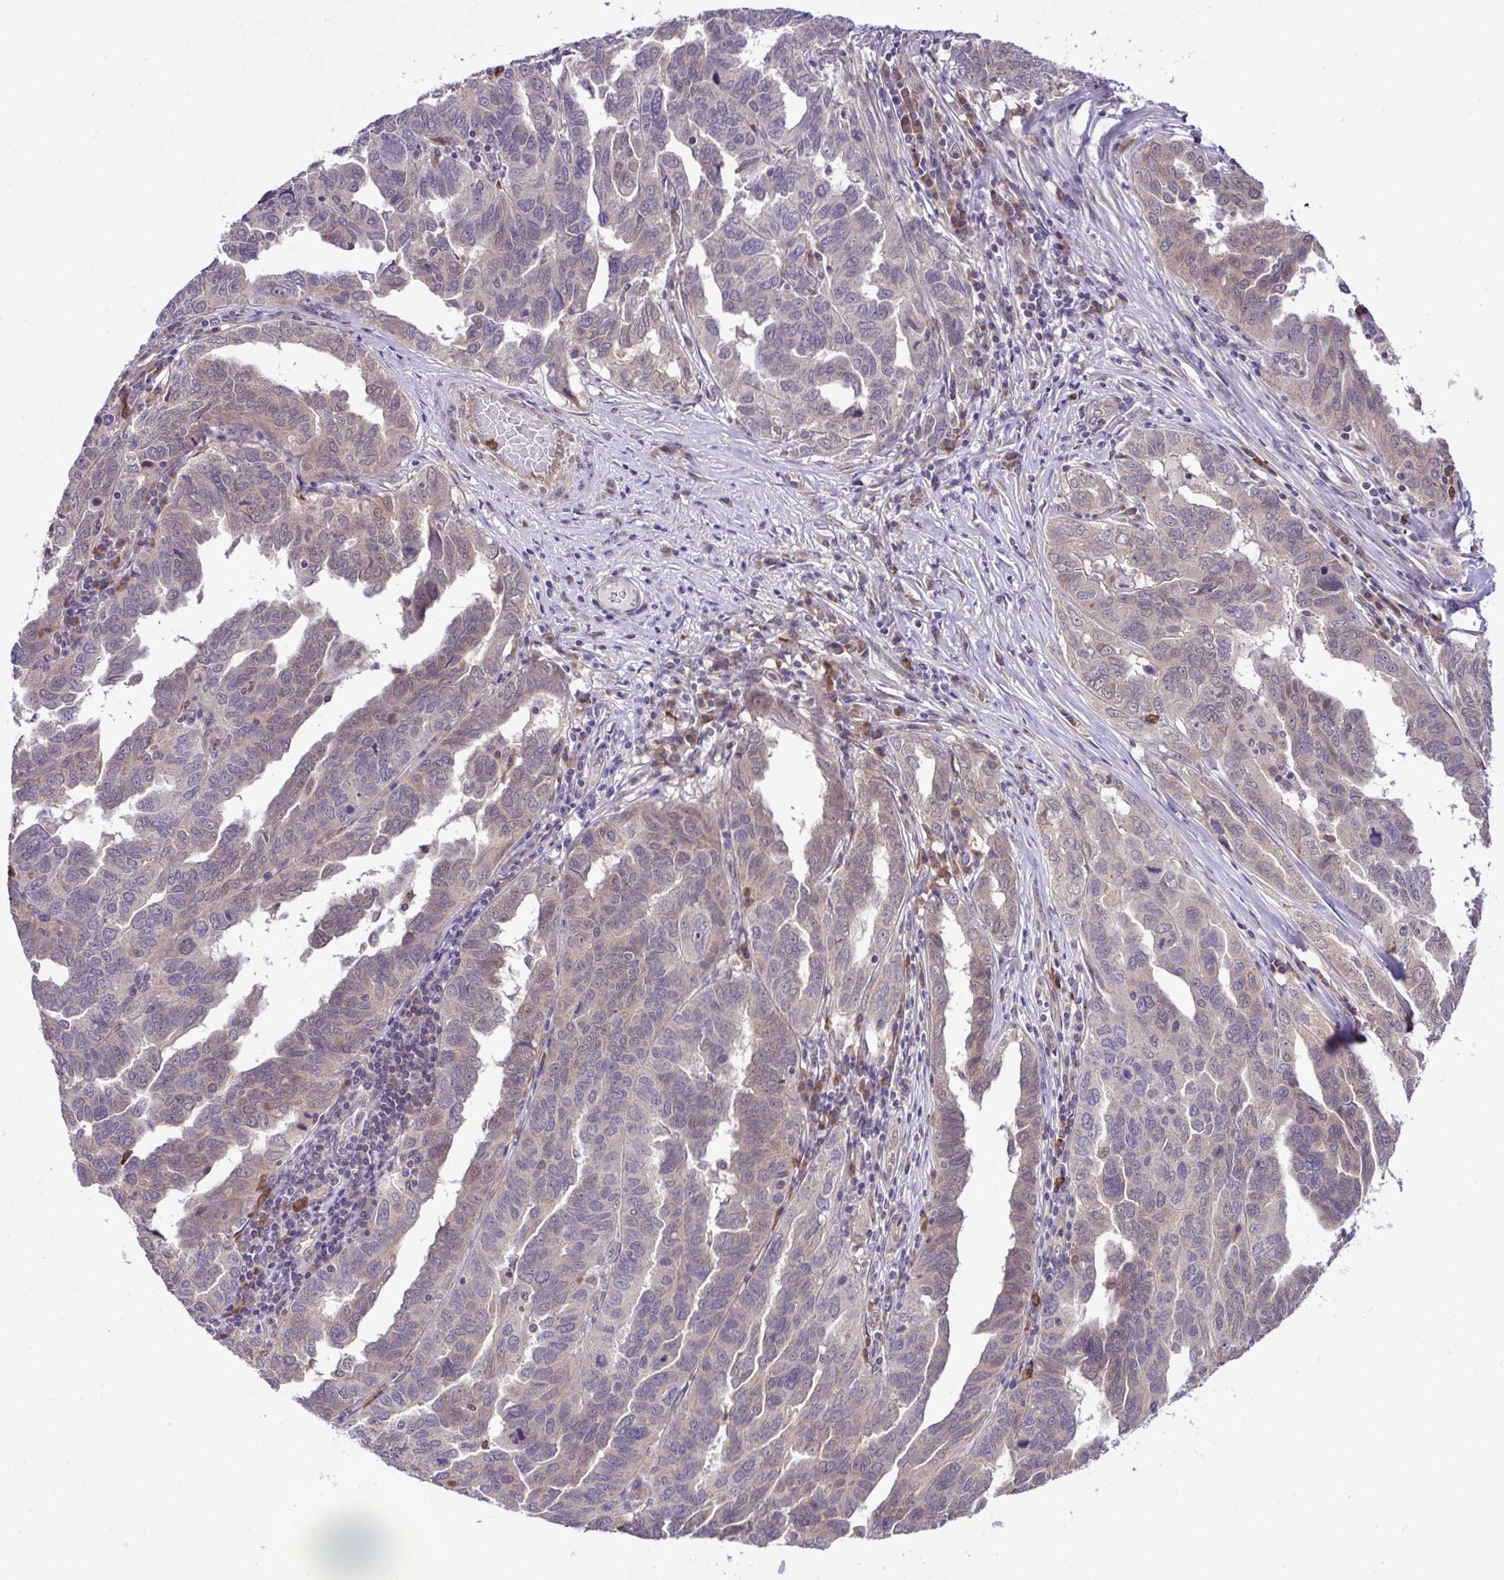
{"staining": {"intensity": "weak", "quantity": "<25%", "location": "cytoplasmic/membranous"}, "tissue": "ovarian cancer", "cell_type": "Tumor cells", "image_type": "cancer", "snomed": [{"axis": "morphology", "description": "Cystadenocarcinoma, serous, NOS"}, {"axis": "topography", "description": "Ovary"}], "caption": "The IHC histopathology image has no significant staining in tumor cells of serous cystadenocarcinoma (ovarian) tissue.", "gene": "CMPK1", "patient": {"sex": "female", "age": 64}}